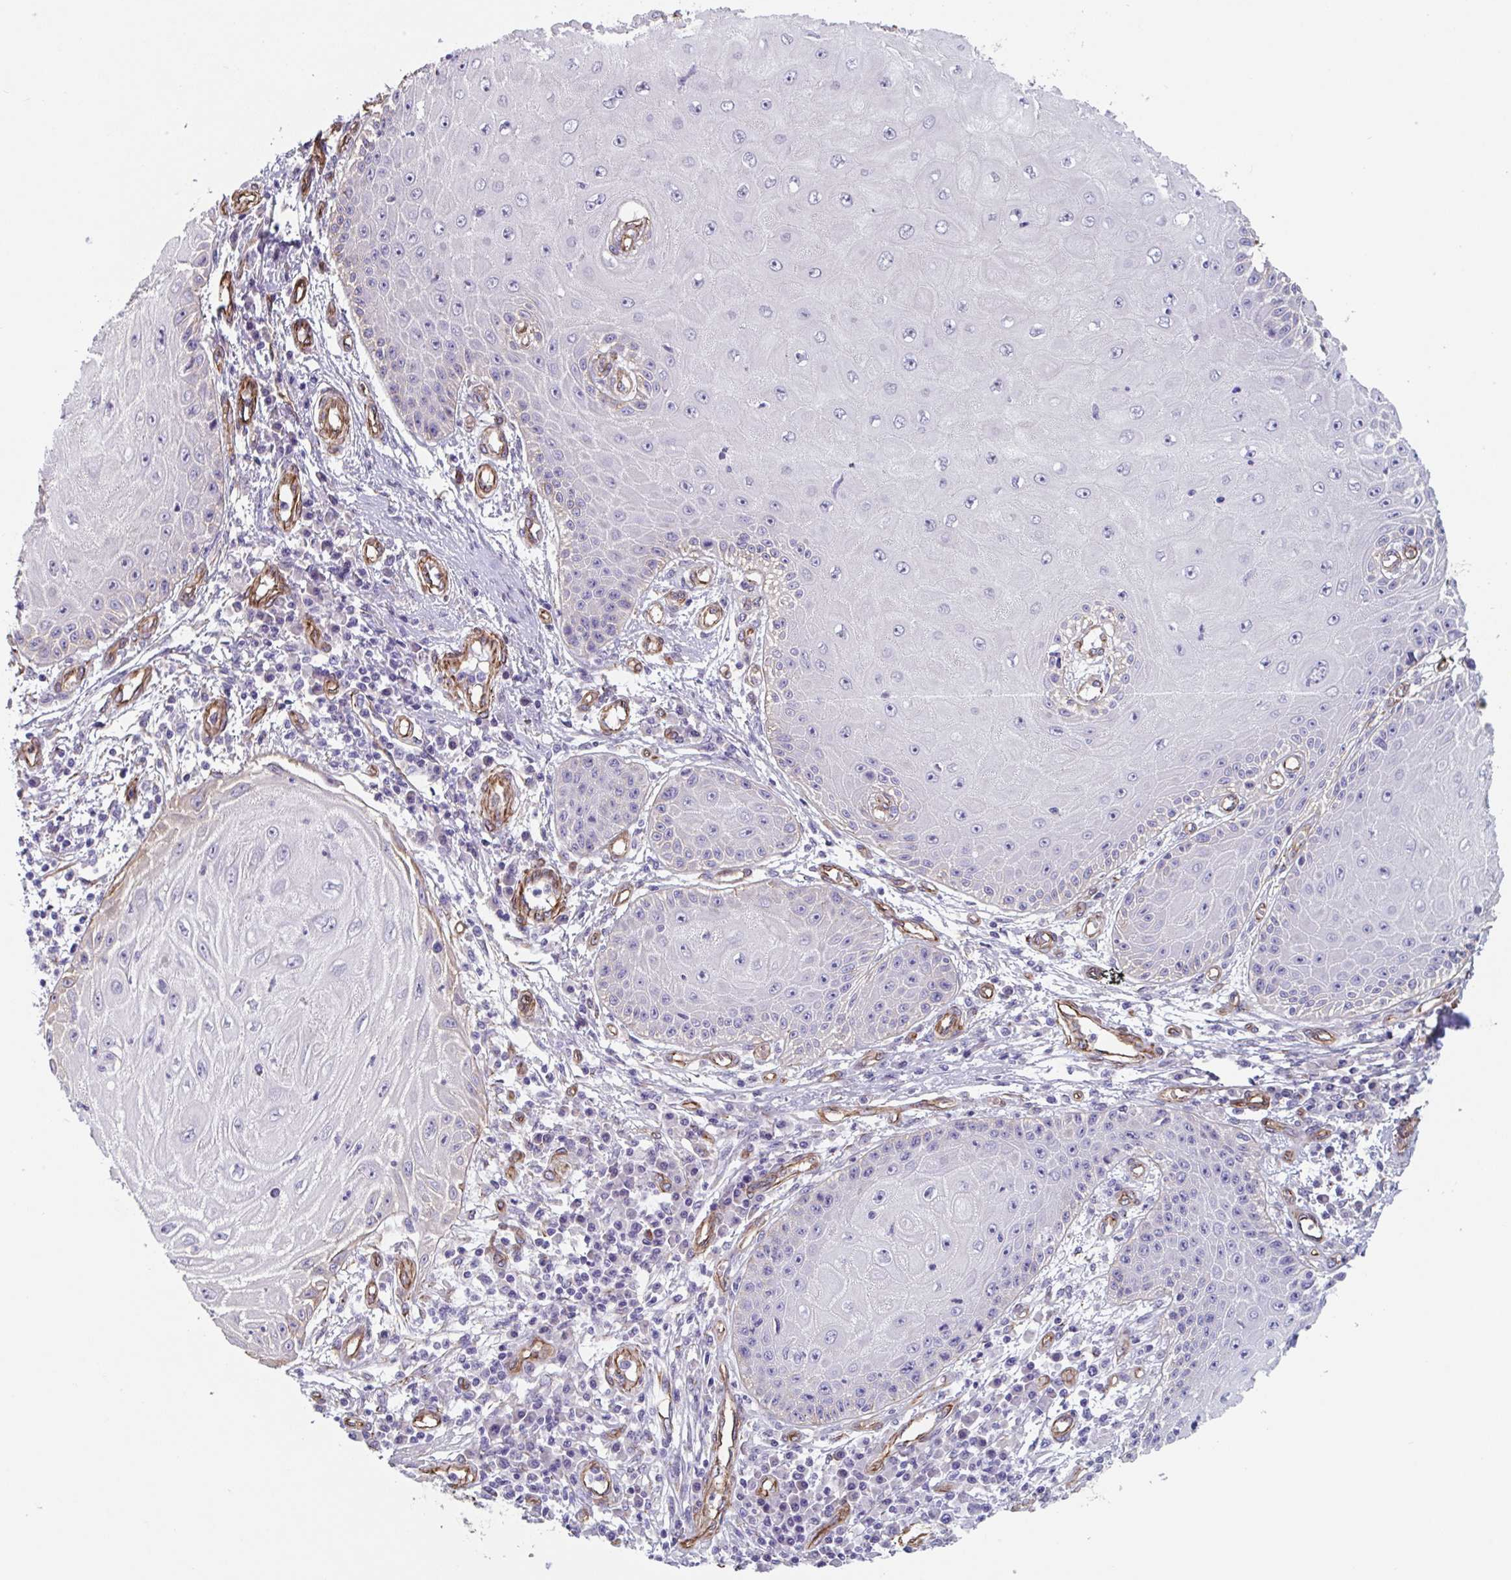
{"staining": {"intensity": "negative", "quantity": "none", "location": "none"}, "tissue": "skin cancer", "cell_type": "Tumor cells", "image_type": "cancer", "snomed": [{"axis": "morphology", "description": "Squamous cell carcinoma, NOS"}, {"axis": "topography", "description": "Skin"}, {"axis": "topography", "description": "Vulva"}], "caption": "Skin squamous cell carcinoma was stained to show a protein in brown. There is no significant positivity in tumor cells.", "gene": "CITED4", "patient": {"sex": "female", "age": 44}}